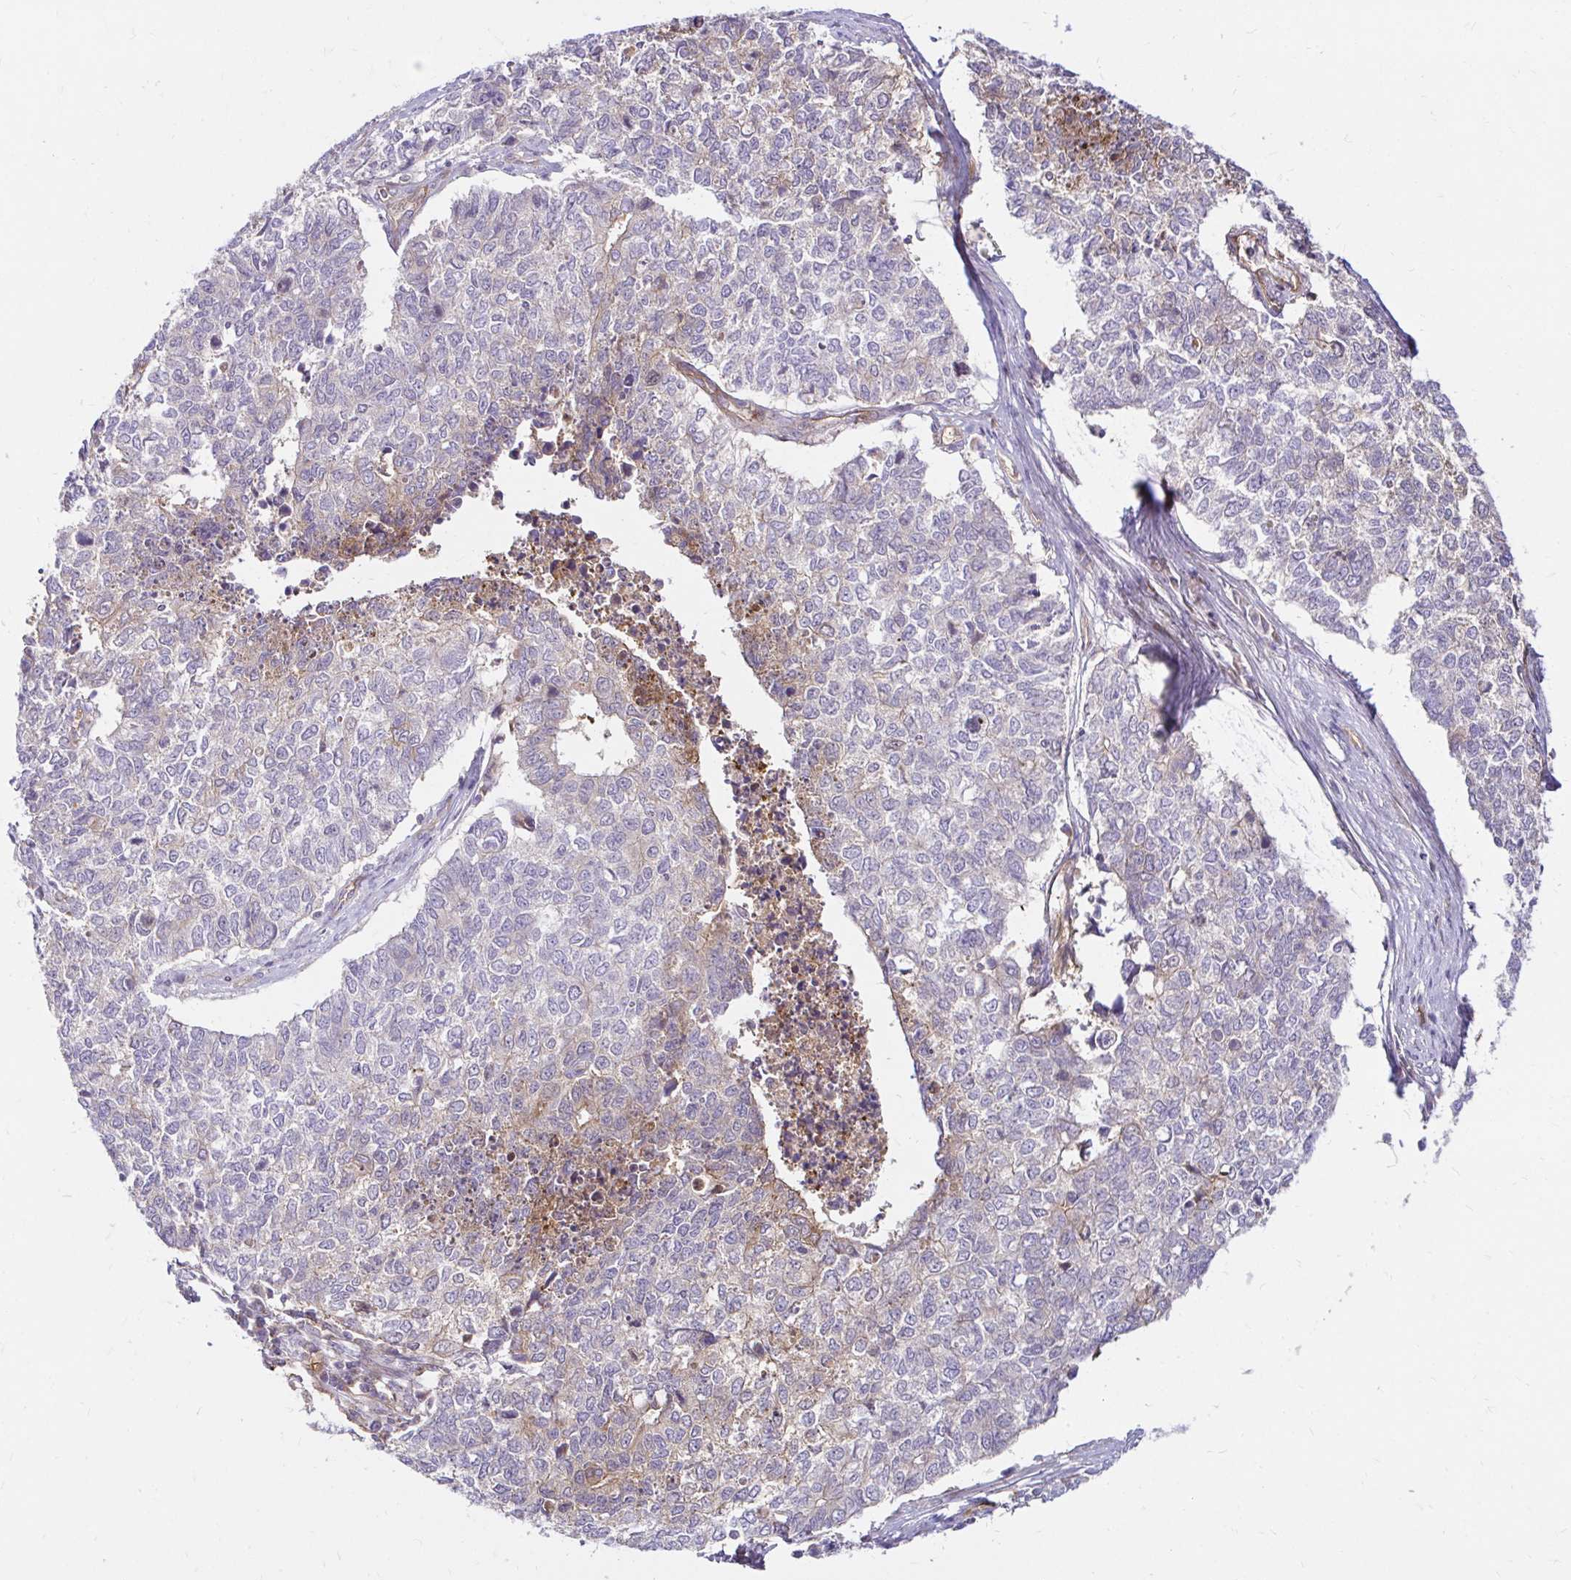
{"staining": {"intensity": "negative", "quantity": "none", "location": "none"}, "tissue": "cervical cancer", "cell_type": "Tumor cells", "image_type": "cancer", "snomed": [{"axis": "morphology", "description": "Adenocarcinoma, NOS"}, {"axis": "topography", "description": "Cervix"}], "caption": "Immunohistochemistry of cervical cancer exhibits no positivity in tumor cells.", "gene": "ITGA2", "patient": {"sex": "female", "age": 63}}